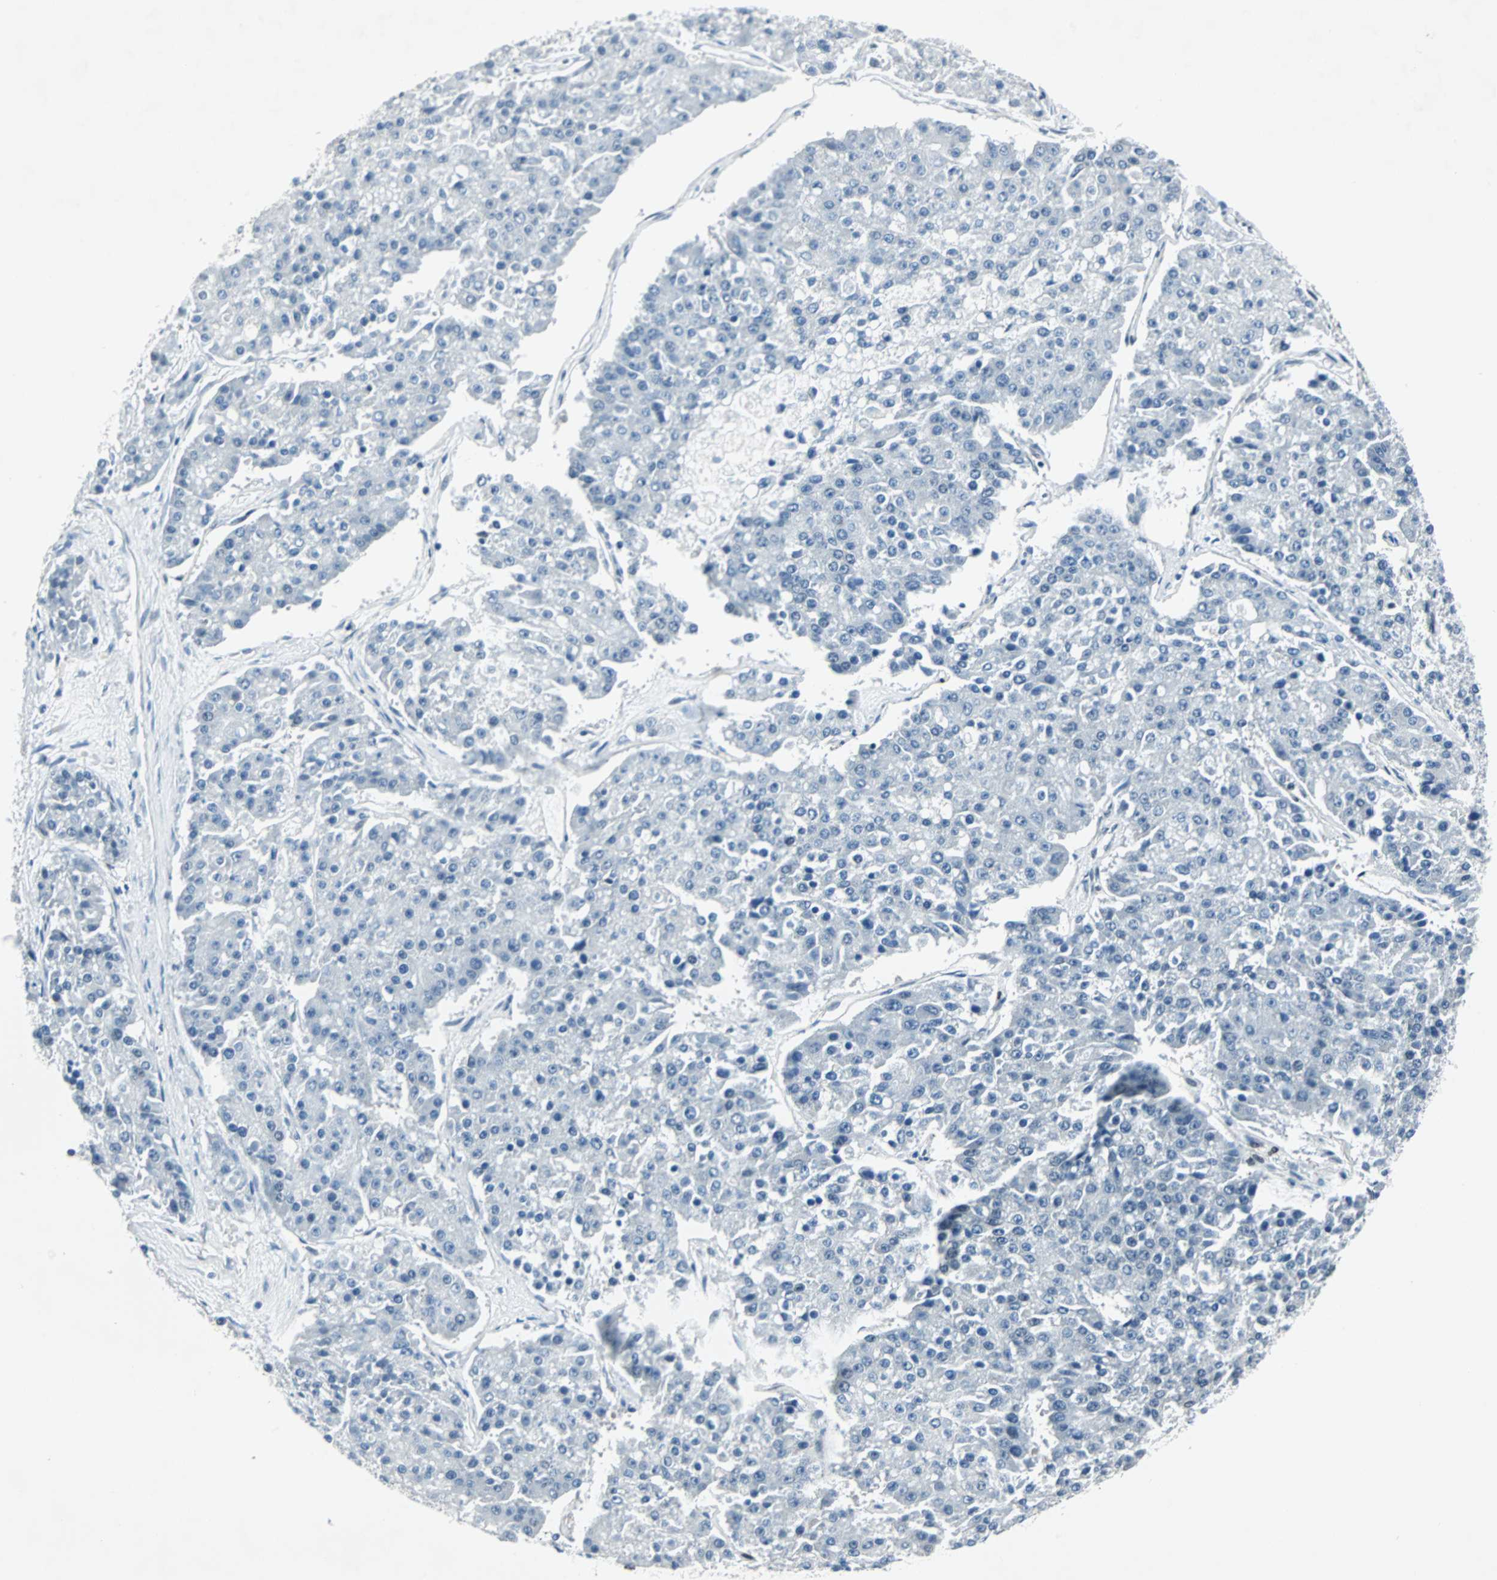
{"staining": {"intensity": "negative", "quantity": "none", "location": "none"}, "tissue": "pancreatic cancer", "cell_type": "Tumor cells", "image_type": "cancer", "snomed": [{"axis": "morphology", "description": "Adenocarcinoma, NOS"}, {"axis": "topography", "description": "Pancreas"}], "caption": "A high-resolution histopathology image shows IHC staining of pancreatic adenocarcinoma, which demonstrates no significant positivity in tumor cells.", "gene": "MEF2D", "patient": {"sex": "male", "age": 50}}